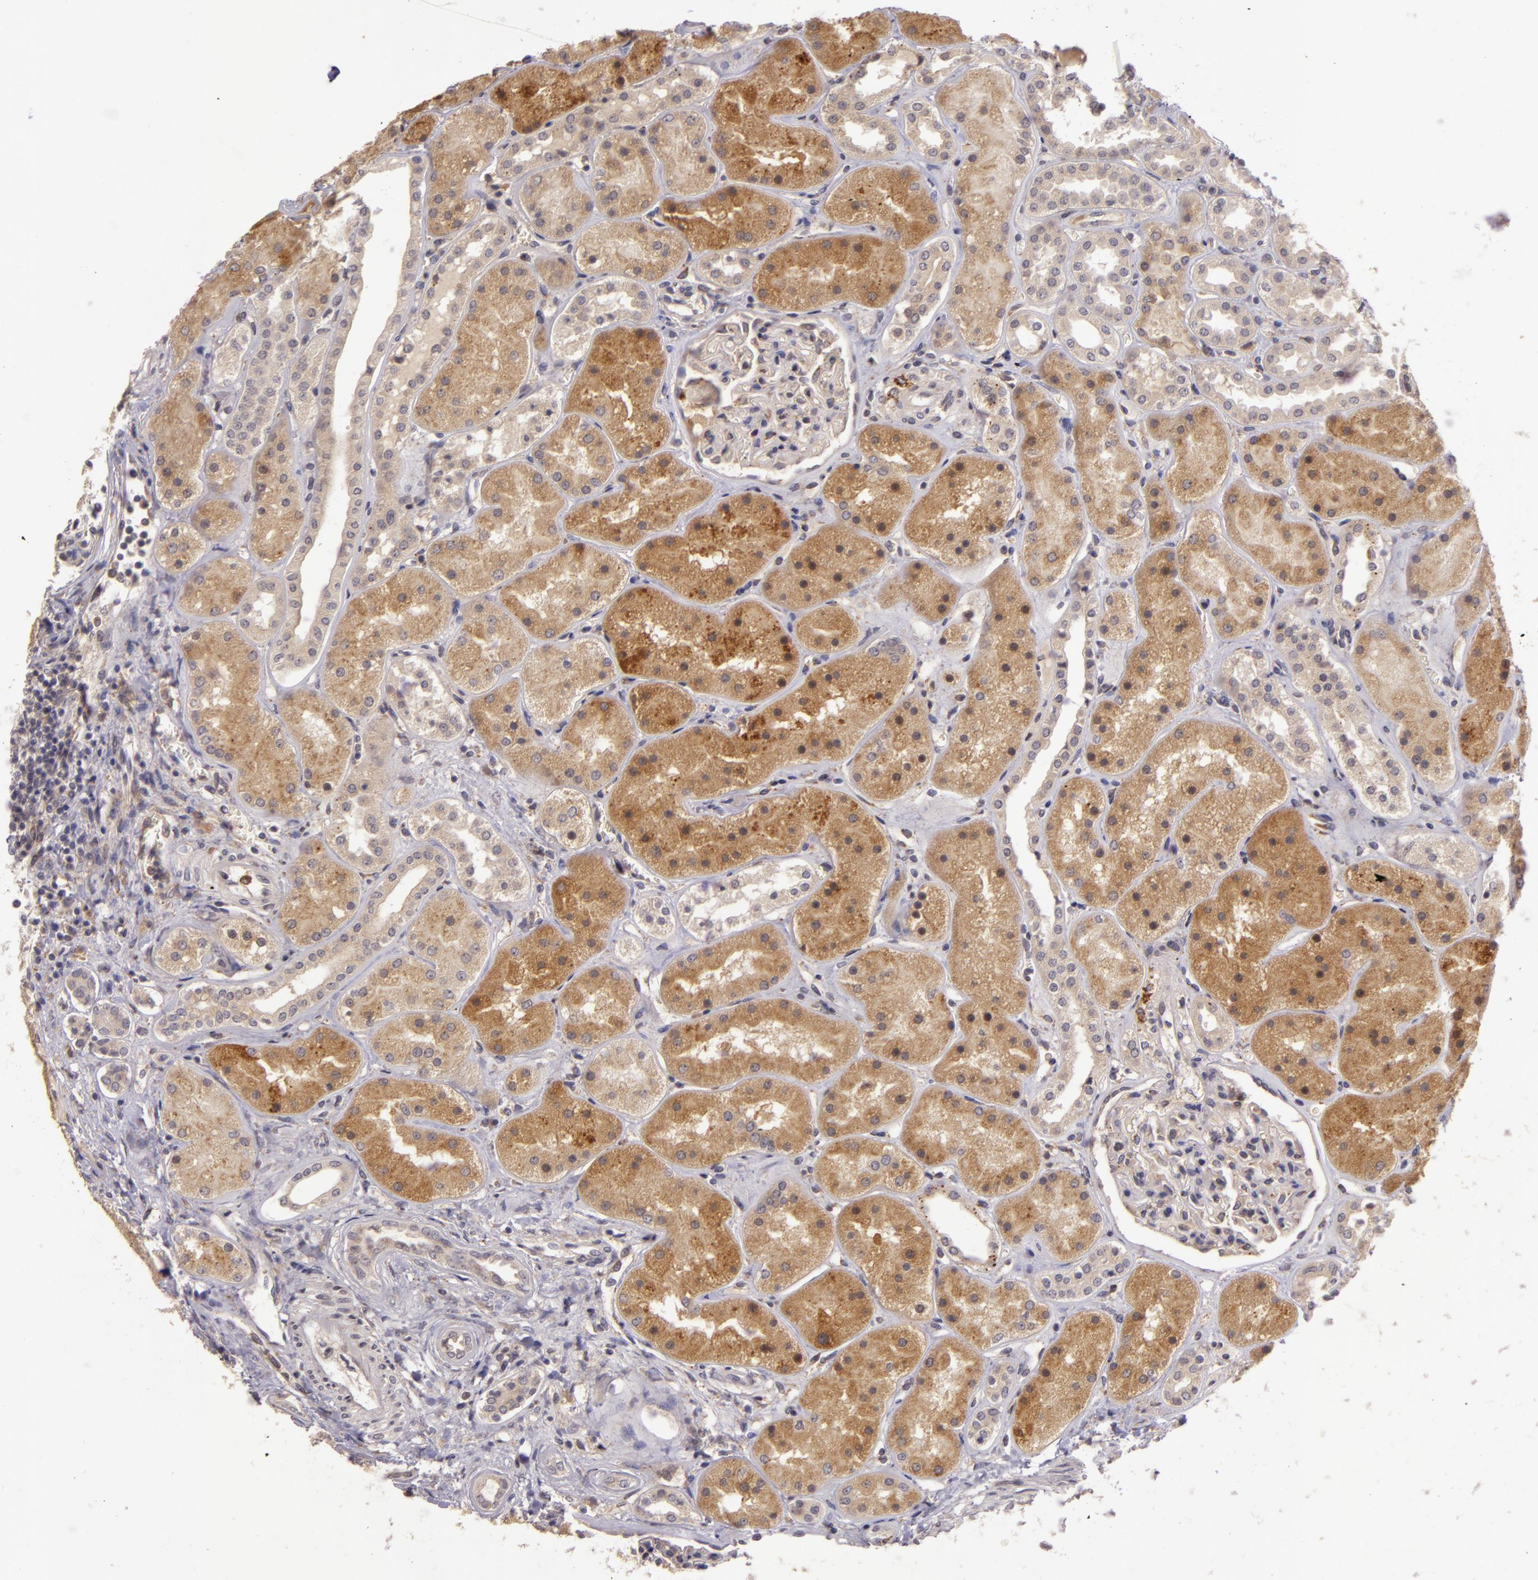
{"staining": {"intensity": "weak", "quantity": "25%-75%", "location": "cytoplasmic/membranous"}, "tissue": "kidney", "cell_type": "Cells in glomeruli", "image_type": "normal", "snomed": [{"axis": "morphology", "description": "Normal tissue, NOS"}, {"axis": "topography", "description": "Kidney"}], "caption": "Unremarkable kidney shows weak cytoplasmic/membranous staining in approximately 25%-75% of cells in glomeruli, visualized by immunohistochemistry. (Stains: DAB in brown, nuclei in blue, Microscopy: brightfield microscopy at high magnification).", "gene": "PPP1R3F", "patient": {"sex": "male", "age": 28}}